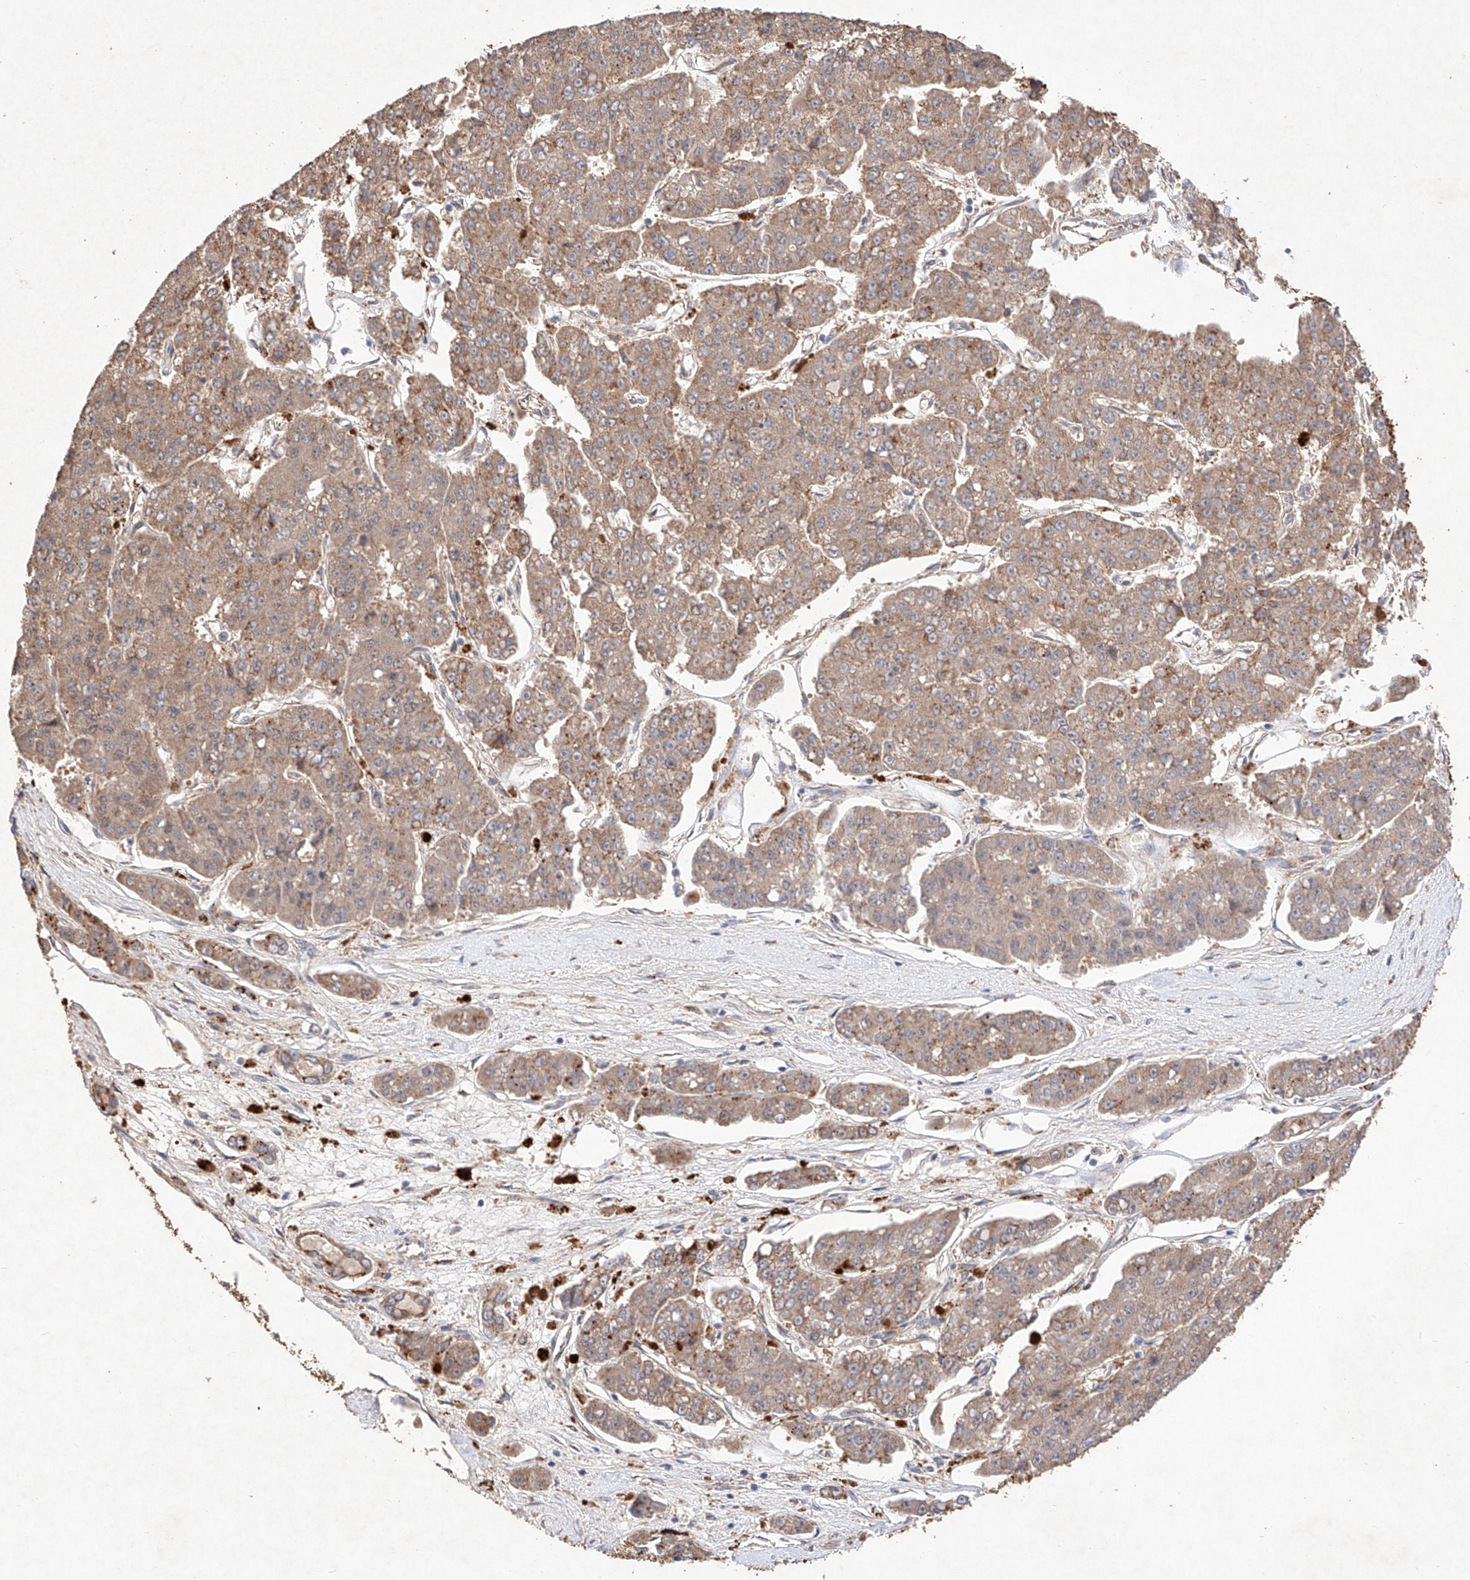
{"staining": {"intensity": "moderate", "quantity": ">75%", "location": "cytoplasmic/membranous"}, "tissue": "pancreatic cancer", "cell_type": "Tumor cells", "image_type": "cancer", "snomed": [{"axis": "morphology", "description": "Adenocarcinoma, NOS"}, {"axis": "topography", "description": "Pancreas"}], "caption": "High-magnification brightfield microscopy of pancreatic cancer (adenocarcinoma) stained with DAB (3,3'-diaminobenzidine) (brown) and counterstained with hematoxylin (blue). tumor cells exhibit moderate cytoplasmic/membranous staining is appreciated in about>75% of cells. Nuclei are stained in blue.", "gene": "C6orf62", "patient": {"sex": "male", "age": 50}}